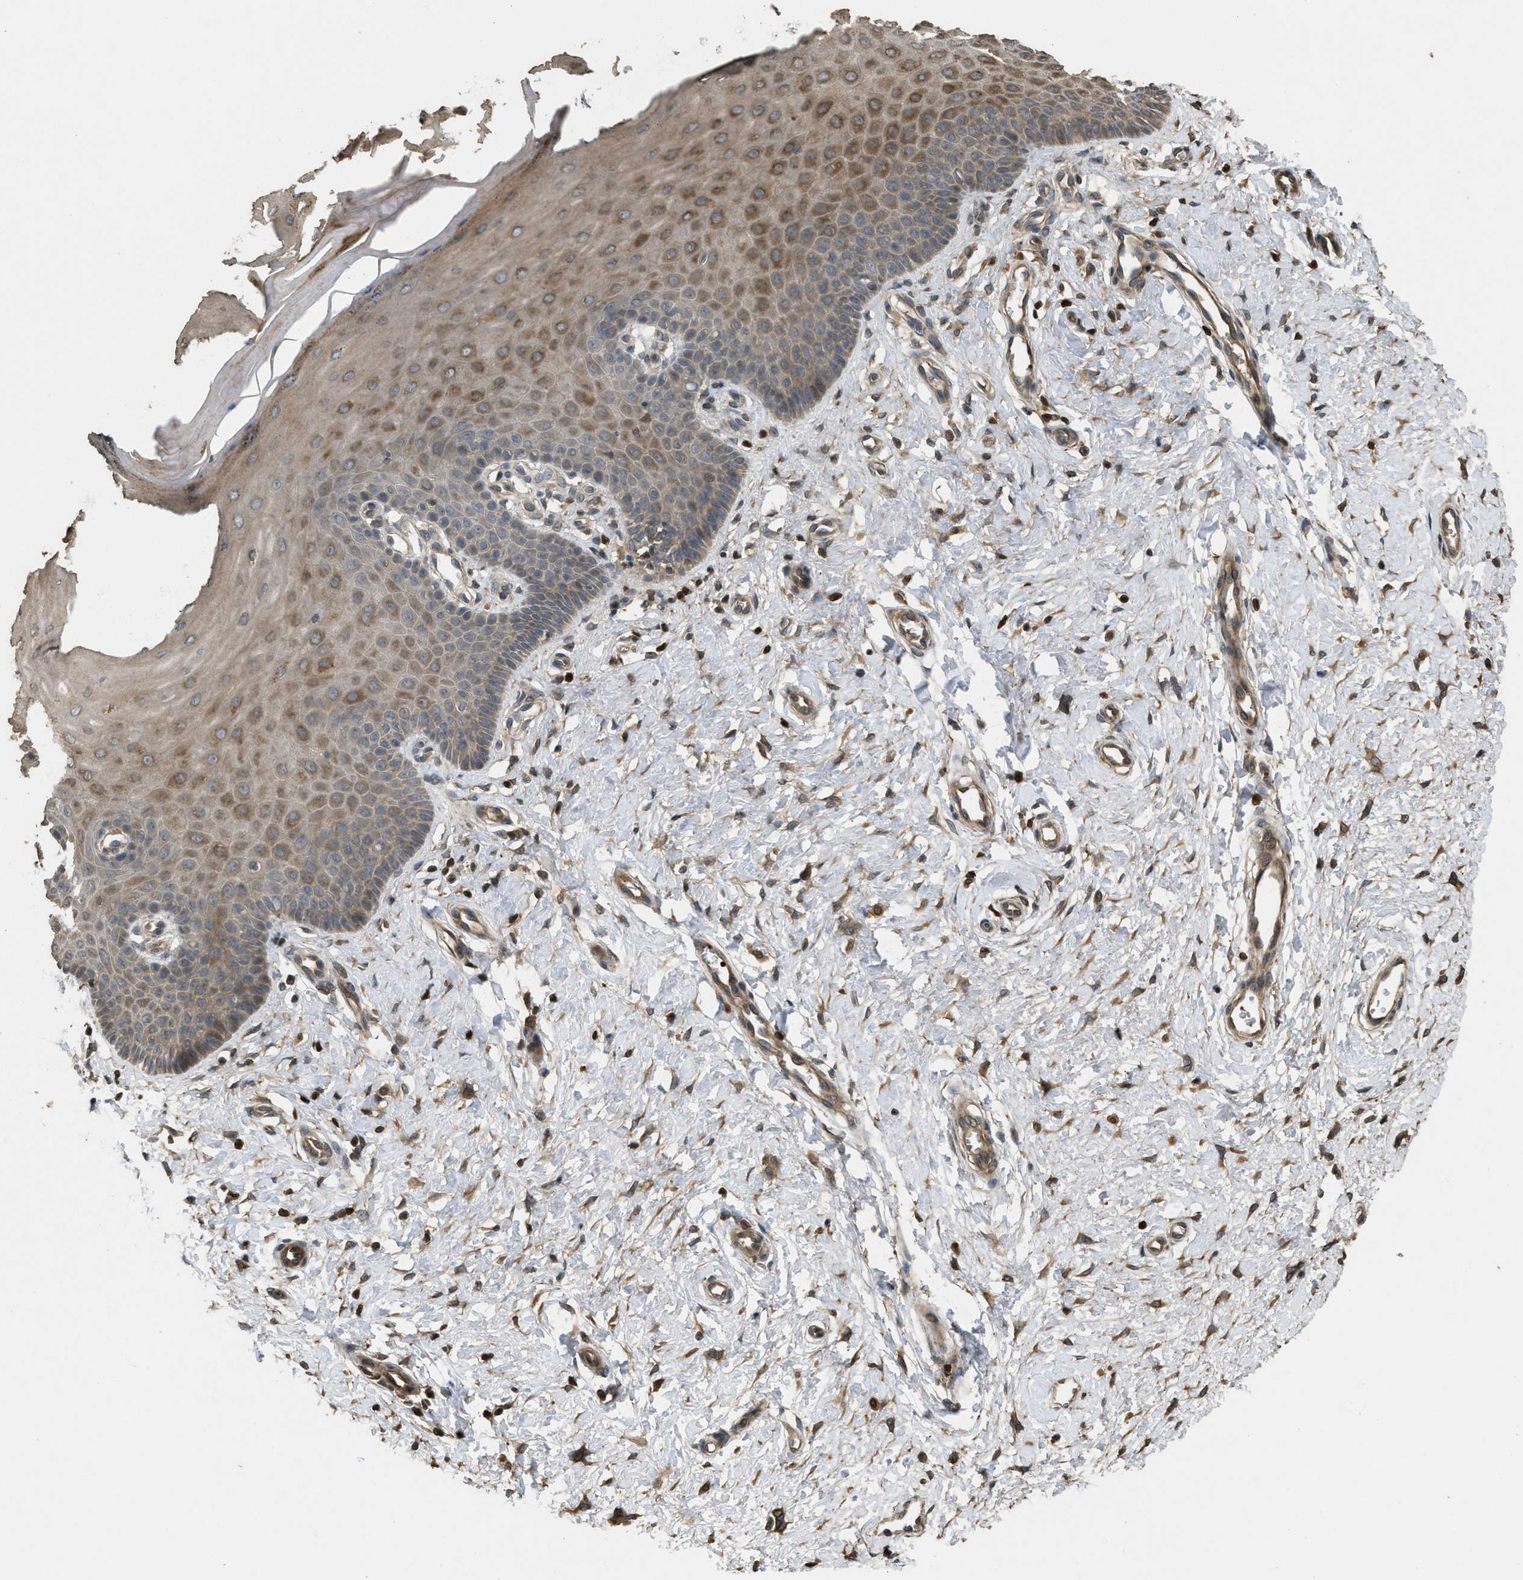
{"staining": {"intensity": "moderate", "quantity": ">75%", "location": "cytoplasmic/membranous"}, "tissue": "cervix", "cell_type": "Squamous epithelial cells", "image_type": "normal", "snomed": [{"axis": "morphology", "description": "Normal tissue, NOS"}, {"axis": "topography", "description": "Cervix"}], "caption": "This is a histology image of IHC staining of benign cervix, which shows moderate positivity in the cytoplasmic/membranous of squamous epithelial cells.", "gene": "ARHGDIA", "patient": {"sex": "female", "age": 55}}